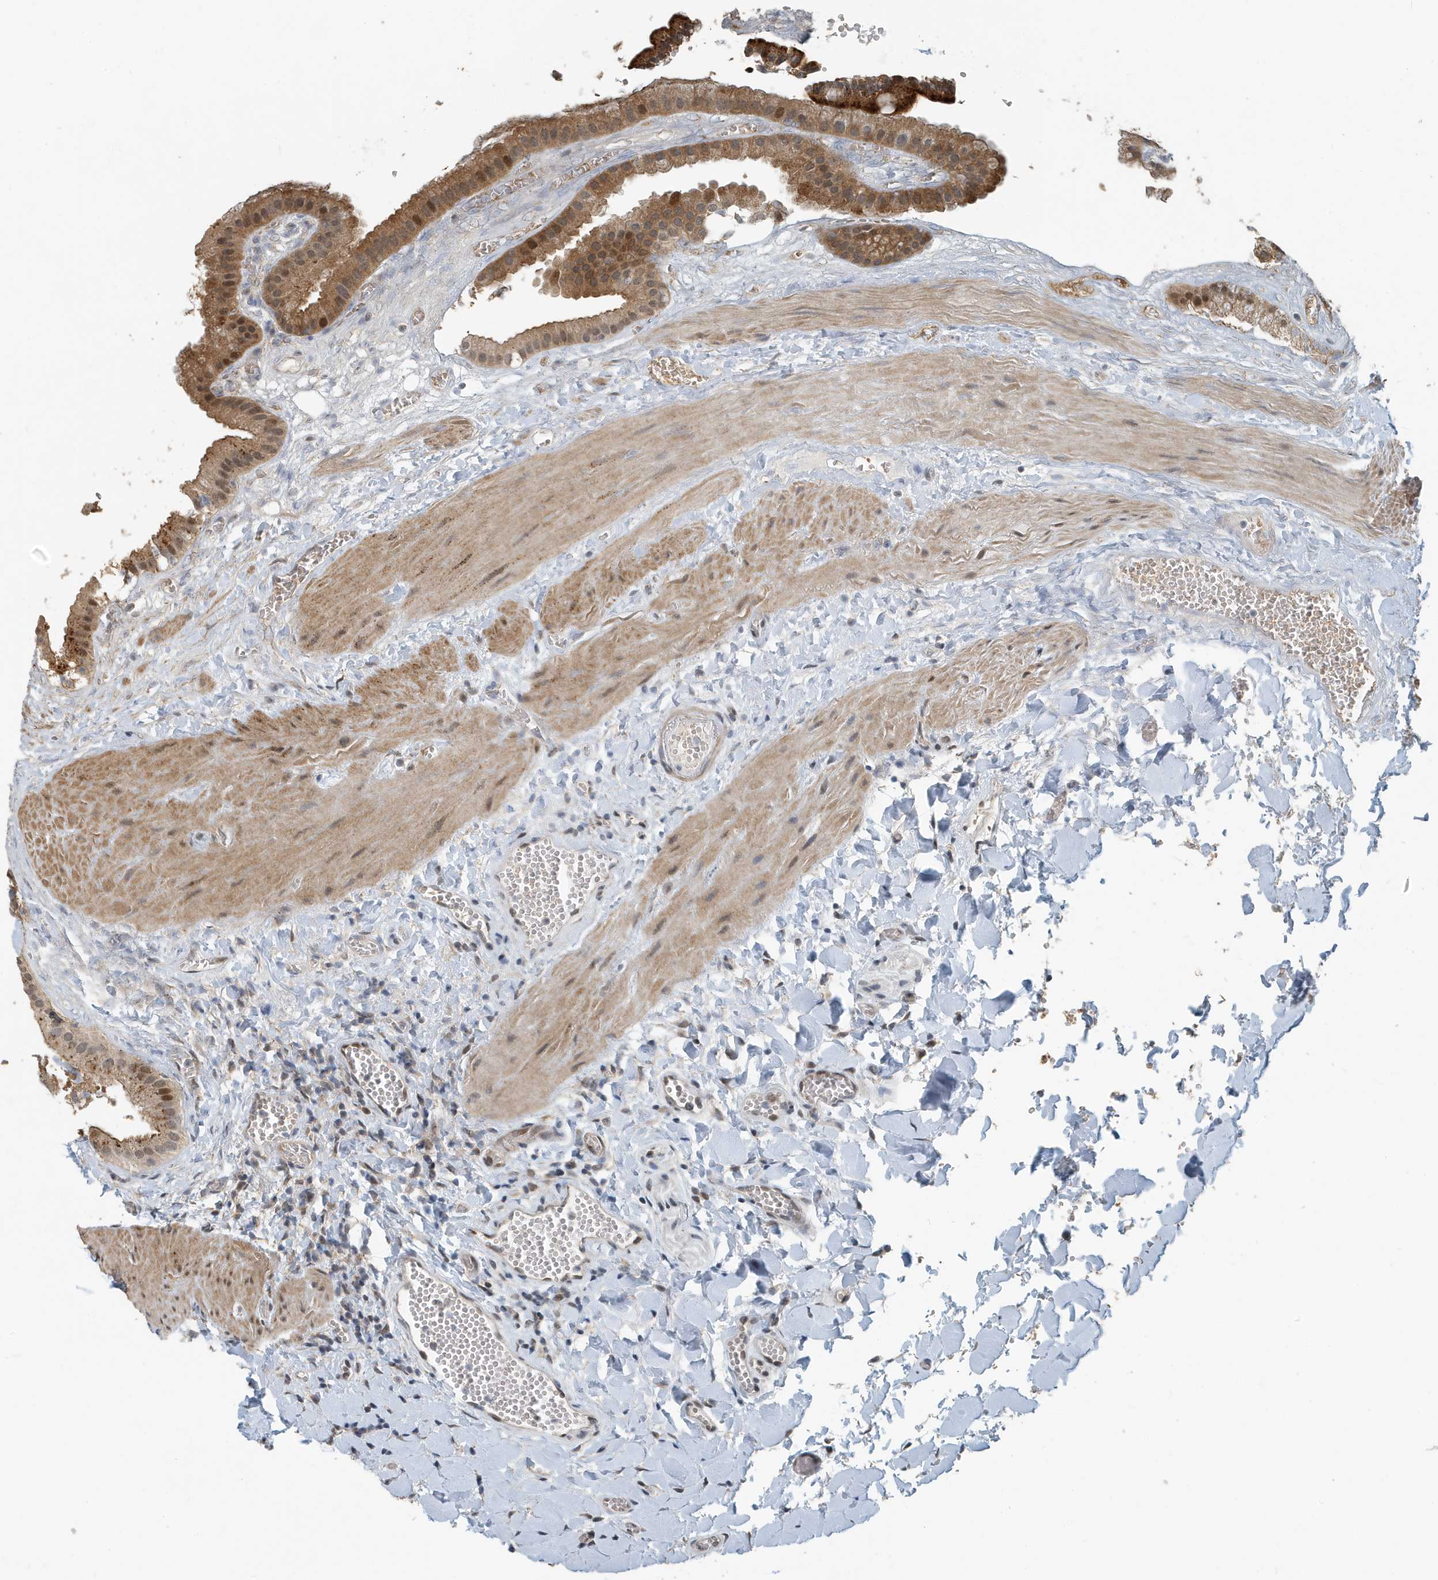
{"staining": {"intensity": "moderate", "quantity": ">75%", "location": "cytoplasmic/membranous,nuclear"}, "tissue": "gallbladder", "cell_type": "Glandular cells", "image_type": "normal", "snomed": [{"axis": "morphology", "description": "Normal tissue, NOS"}, {"axis": "topography", "description": "Gallbladder"}], "caption": "The photomicrograph reveals immunohistochemical staining of benign gallbladder. There is moderate cytoplasmic/membranous,nuclear staining is identified in about >75% of glandular cells.", "gene": "KIF15", "patient": {"sex": "male", "age": 55}}